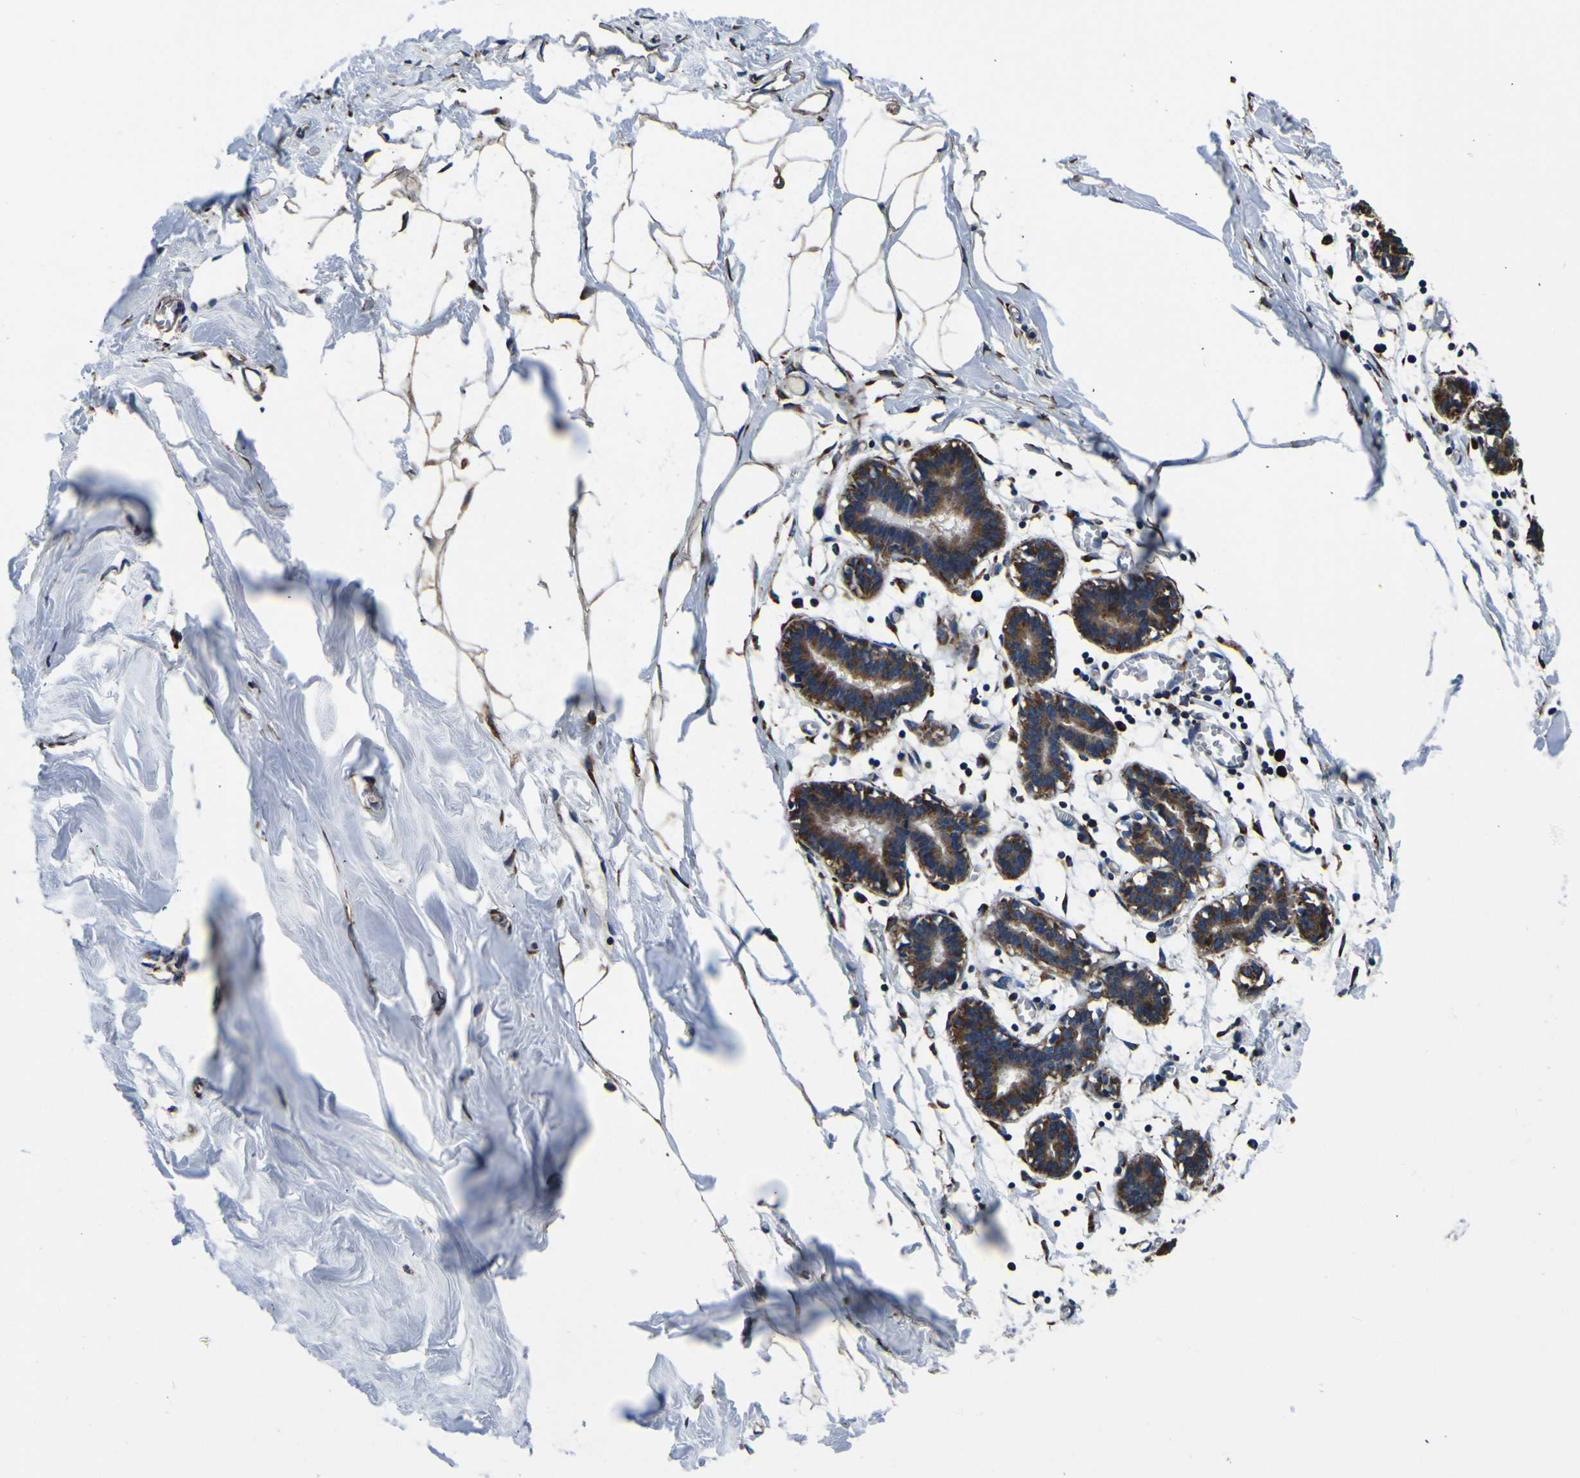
{"staining": {"intensity": "negative", "quantity": "none", "location": "none"}, "tissue": "breast", "cell_type": "Adipocytes", "image_type": "normal", "snomed": [{"axis": "morphology", "description": "Normal tissue, NOS"}, {"axis": "topography", "description": "Breast"}], "caption": "Histopathology image shows no significant protein positivity in adipocytes of normal breast.", "gene": "INPP5A", "patient": {"sex": "female", "age": 27}}